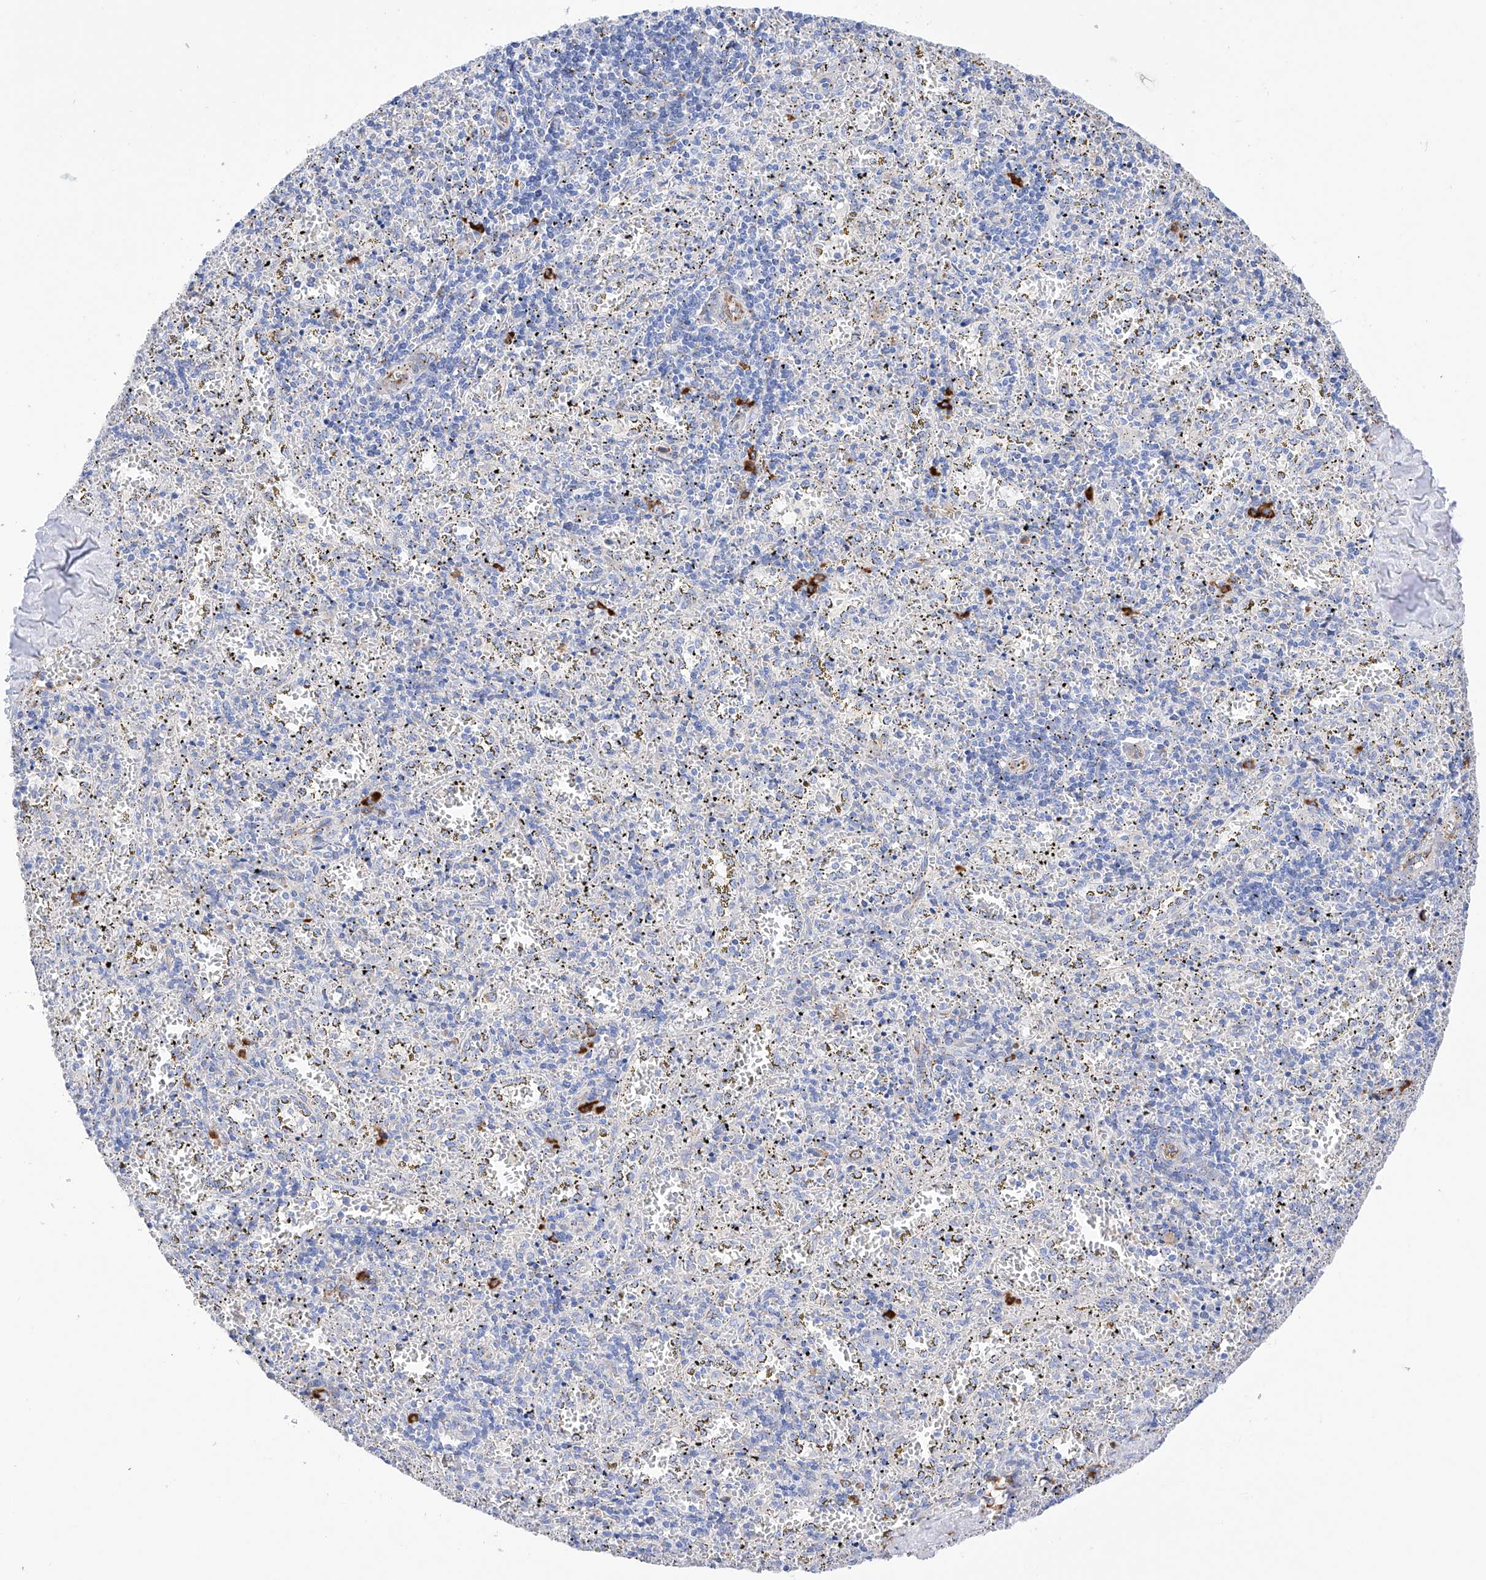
{"staining": {"intensity": "strong", "quantity": "<25%", "location": "cytoplasmic/membranous"}, "tissue": "spleen", "cell_type": "Cells in red pulp", "image_type": "normal", "snomed": [{"axis": "morphology", "description": "Normal tissue, NOS"}, {"axis": "topography", "description": "Spleen"}], "caption": "Protein expression analysis of benign human spleen reveals strong cytoplasmic/membranous positivity in about <25% of cells in red pulp. Nuclei are stained in blue.", "gene": "PDIA5", "patient": {"sex": "male", "age": 11}}